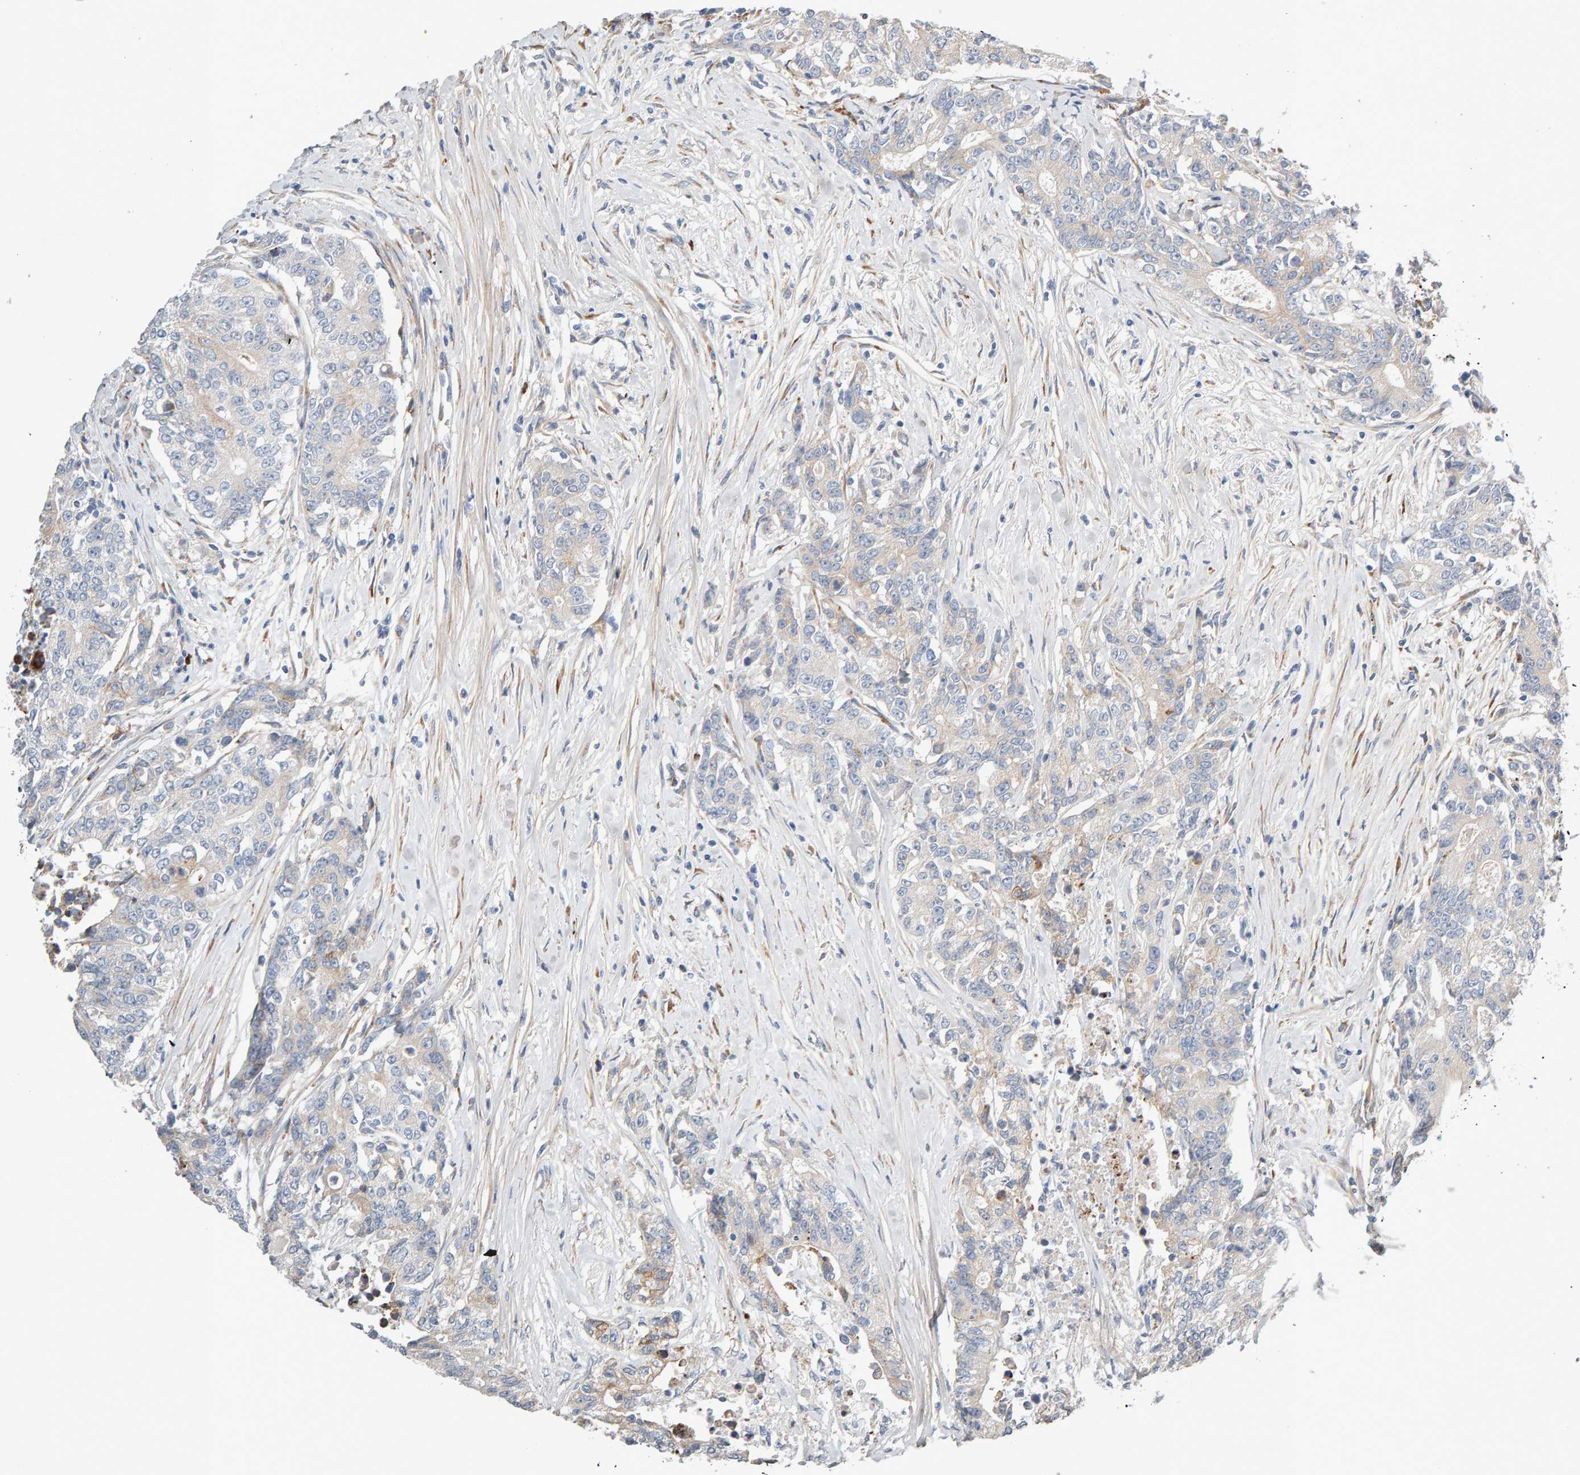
{"staining": {"intensity": "weak", "quantity": "25%-75%", "location": "cytoplasmic/membranous"}, "tissue": "colorectal cancer", "cell_type": "Tumor cells", "image_type": "cancer", "snomed": [{"axis": "morphology", "description": "Adenocarcinoma, NOS"}, {"axis": "topography", "description": "Colon"}], "caption": "This image exhibits colorectal adenocarcinoma stained with IHC to label a protein in brown. The cytoplasmic/membranous of tumor cells show weak positivity for the protein. Nuclei are counter-stained blue.", "gene": "ENGASE", "patient": {"sex": "female", "age": 77}}